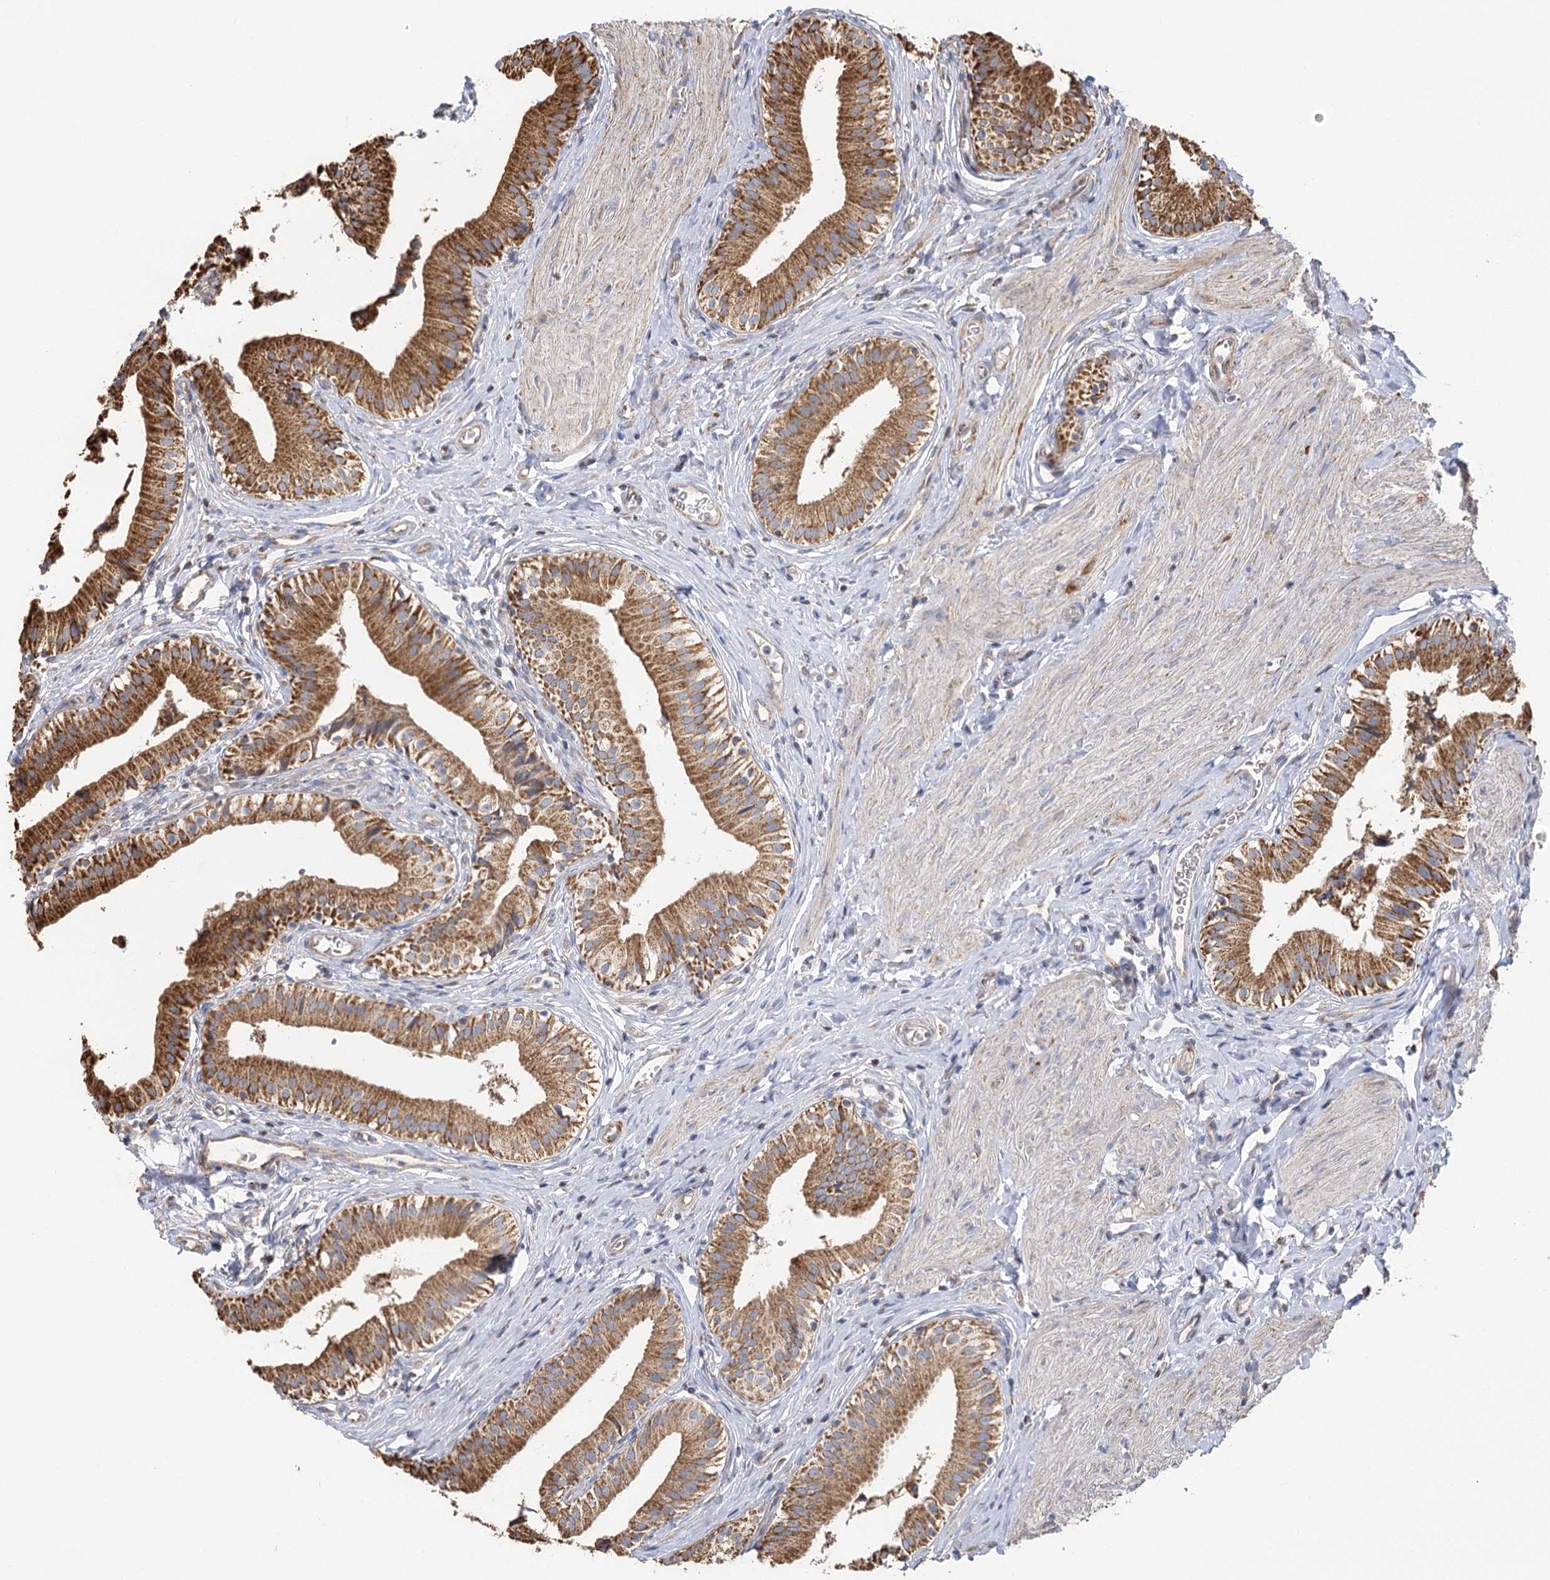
{"staining": {"intensity": "moderate", "quantity": ">75%", "location": "cytoplasmic/membranous"}, "tissue": "gallbladder", "cell_type": "Glandular cells", "image_type": "normal", "snomed": [{"axis": "morphology", "description": "Normal tissue, NOS"}, {"axis": "topography", "description": "Gallbladder"}], "caption": "IHC staining of unremarkable gallbladder, which reveals medium levels of moderate cytoplasmic/membranous expression in approximately >75% of glandular cells indicating moderate cytoplasmic/membranous protein positivity. The staining was performed using DAB (brown) for protein detection and nuclei were counterstained in hematoxylin (blue).", "gene": "IL11RA", "patient": {"sex": "female", "age": 47}}